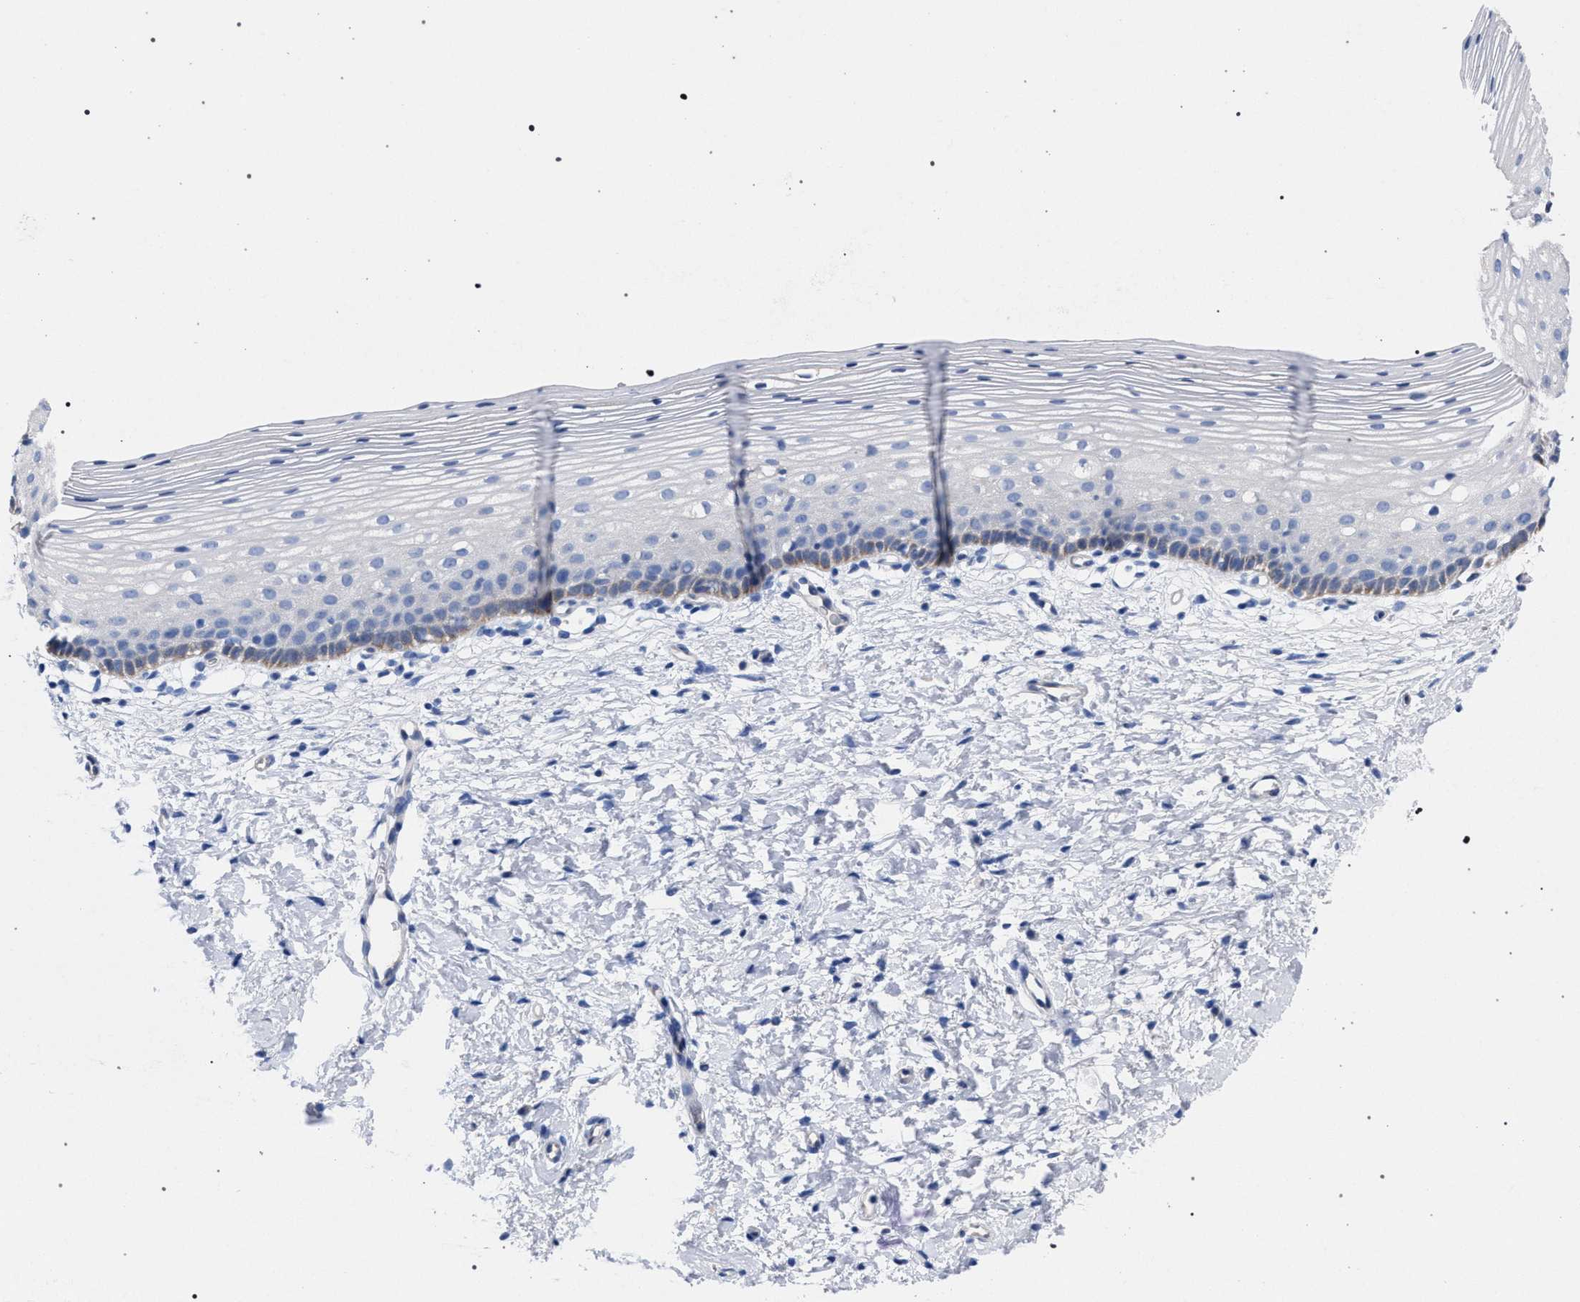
{"staining": {"intensity": "weak", "quantity": "<25%", "location": "cytoplasmic/membranous"}, "tissue": "cervix", "cell_type": "Glandular cells", "image_type": "normal", "snomed": [{"axis": "morphology", "description": "Normal tissue, NOS"}, {"axis": "topography", "description": "Cervix"}], "caption": "Protein analysis of benign cervix displays no significant positivity in glandular cells. (Brightfield microscopy of DAB (3,3'-diaminobenzidine) immunohistochemistry at high magnification).", "gene": "GMPR", "patient": {"sex": "female", "age": 72}}